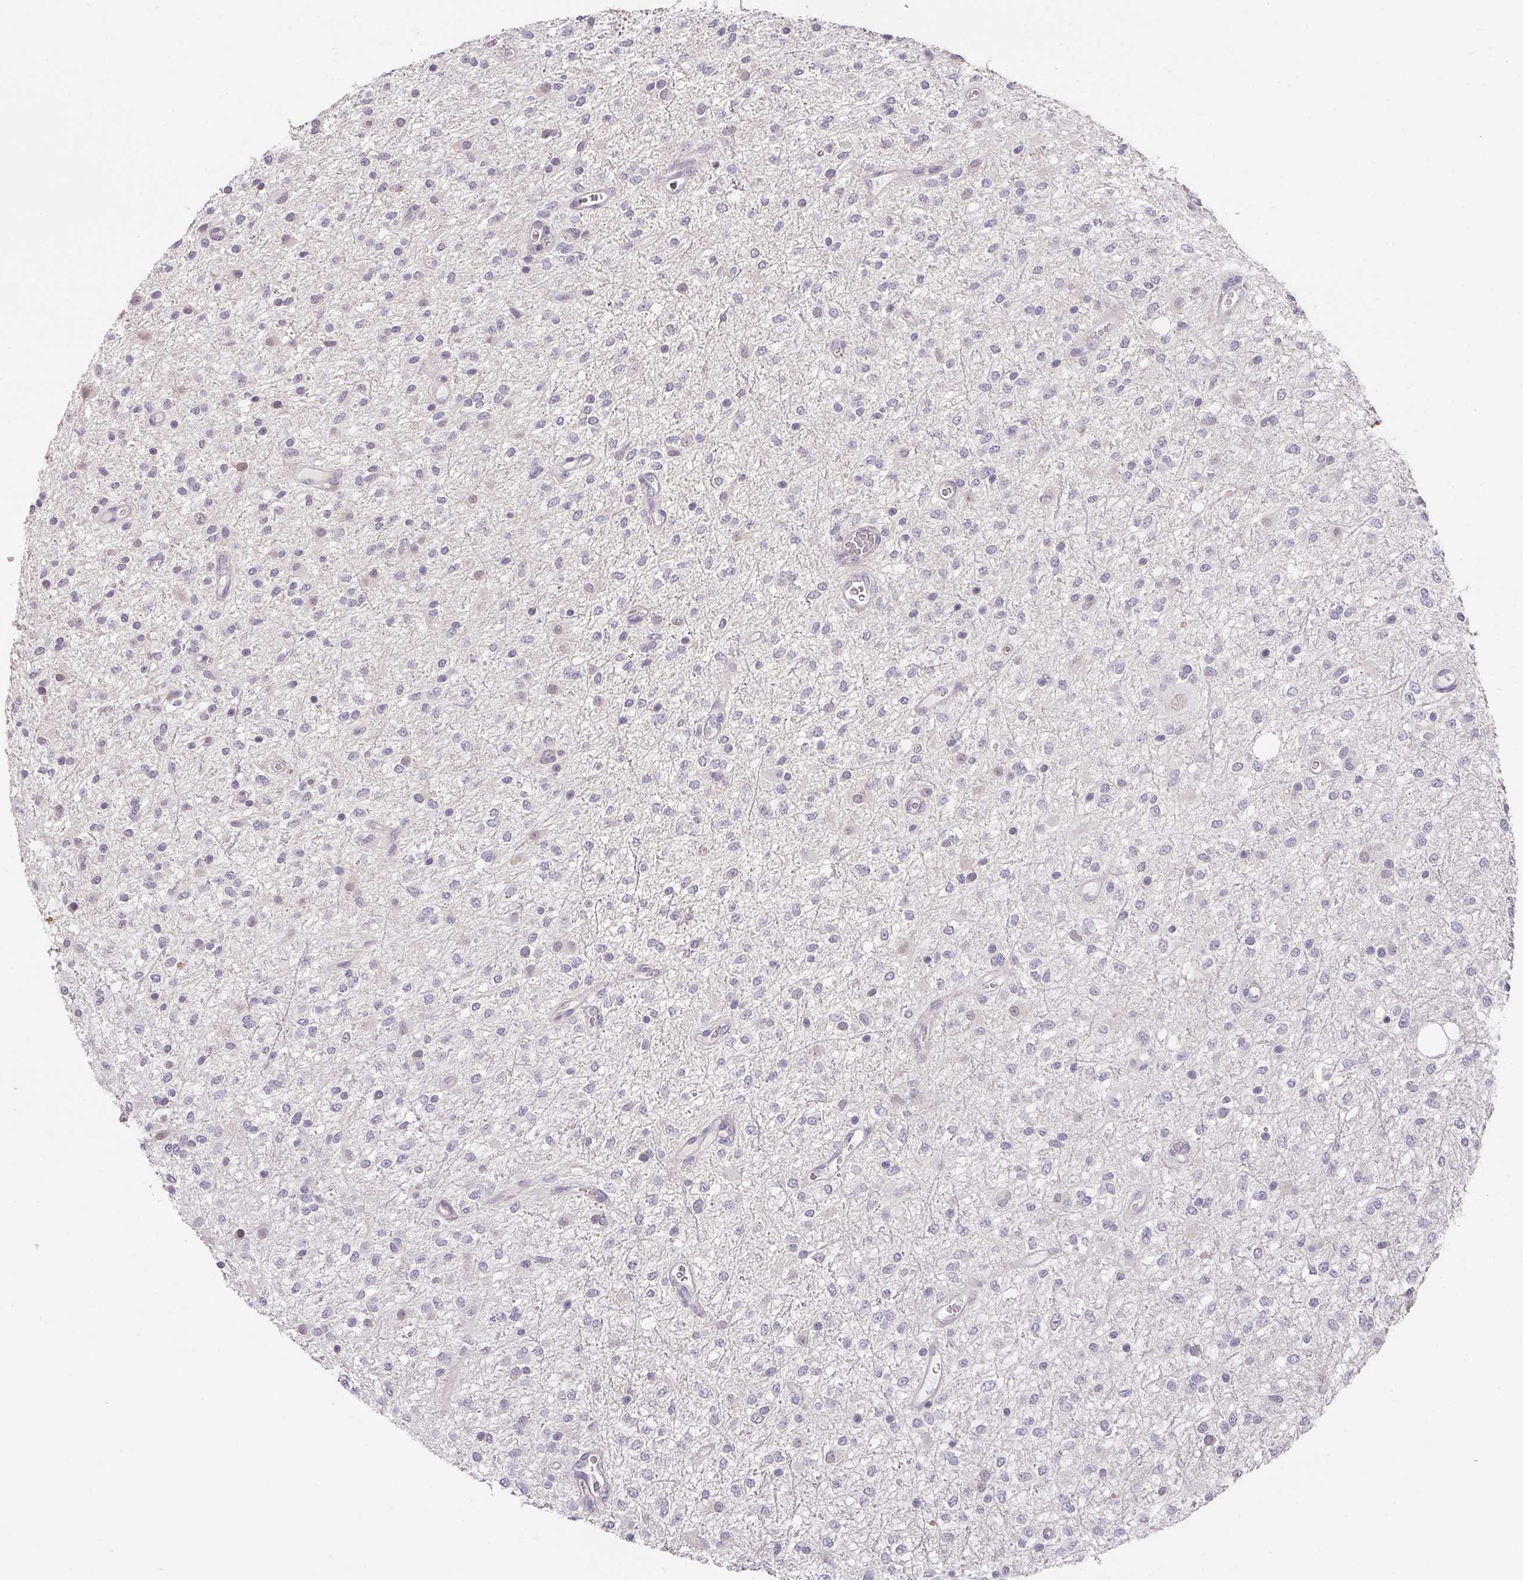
{"staining": {"intensity": "negative", "quantity": "none", "location": "none"}, "tissue": "glioma", "cell_type": "Tumor cells", "image_type": "cancer", "snomed": [{"axis": "morphology", "description": "Glioma, malignant, Low grade"}, {"axis": "topography", "description": "Cerebellum"}], "caption": "The immunohistochemistry micrograph has no significant staining in tumor cells of malignant glioma (low-grade) tissue.", "gene": "FOXN4", "patient": {"sex": "female", "age": 5}}